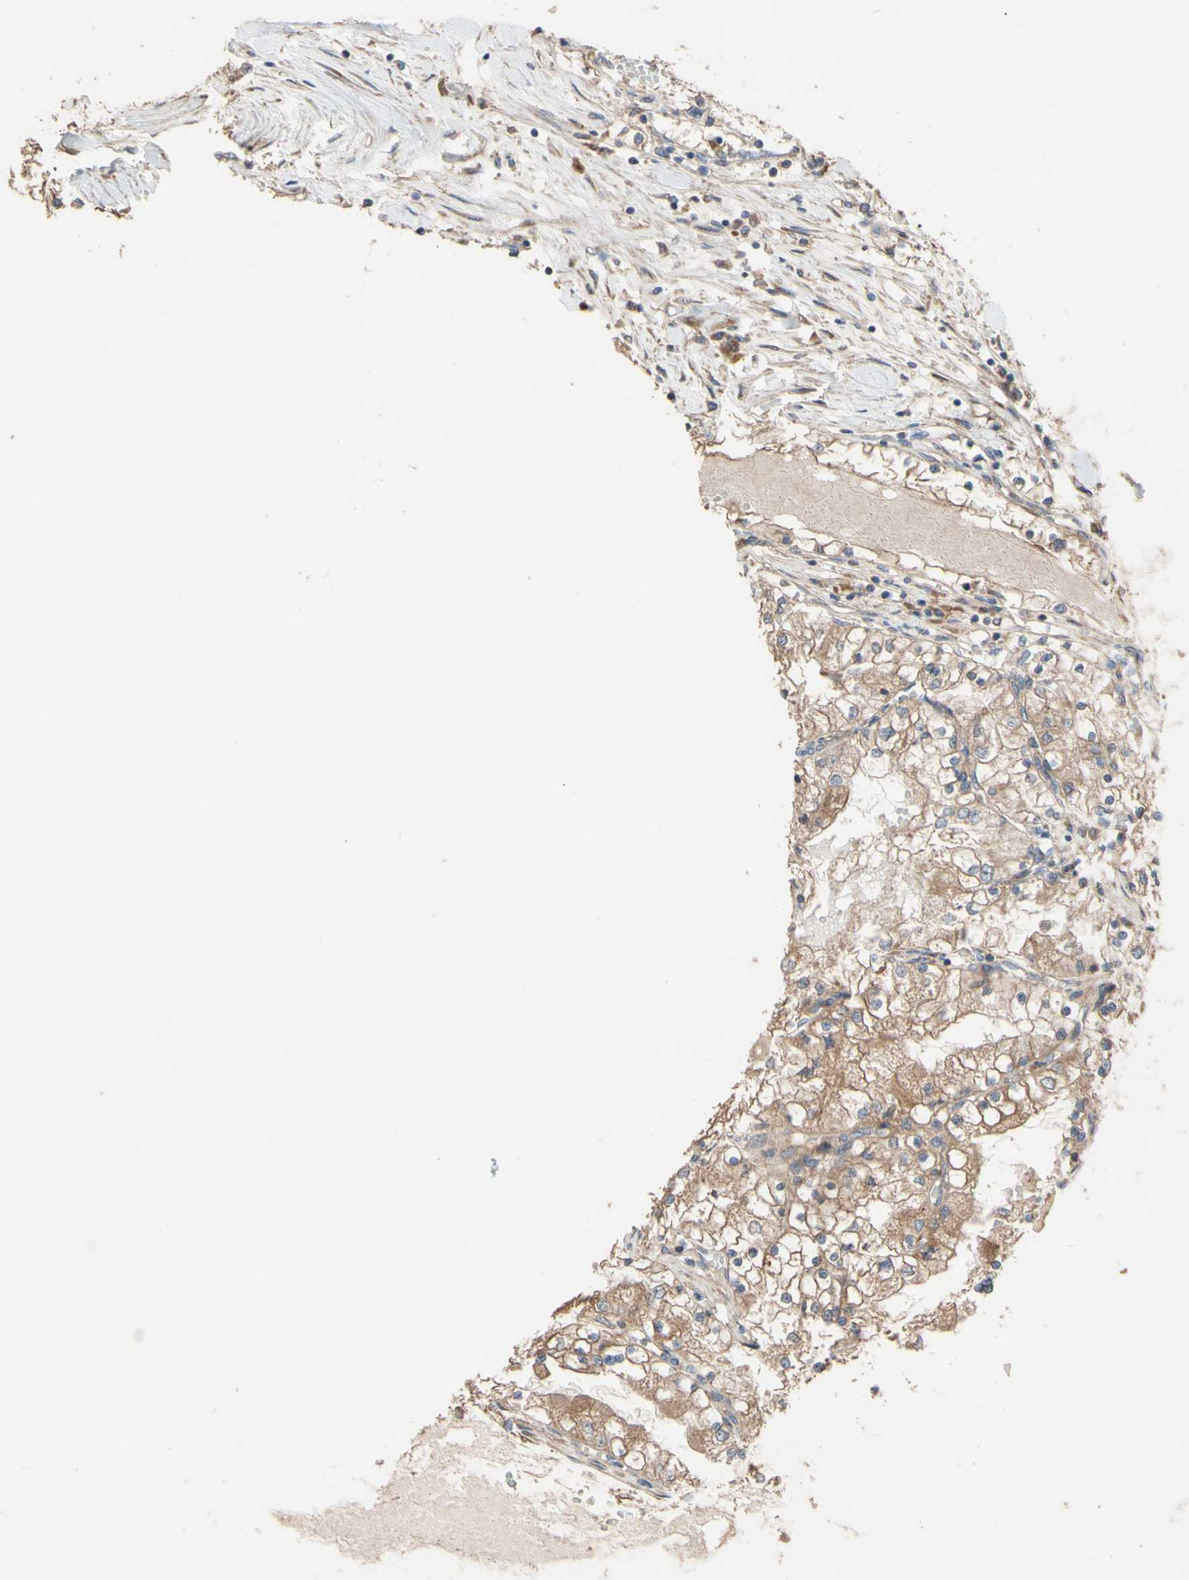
{"staining": {"intensity": "moderate", "quantity": ">75%", "location": "cytoplasmic/membranous"}, "tissue": "renal cancer", "cell_type": "Tumor cells", "image_type": "cancer", "snomed": [{"axis": "morphology", "description": "Adenocarcinoma, NOS"}, {"axis": "topography", "description": "Kidney"}], "caption": "A brown stain shows moderate cytoplasmic/membranous expression of a protein in renal cancer (adenocarcinoma) tumor cells.", "gene": "NECTIN3", "patient": {"sex": "male", "age": 68}}